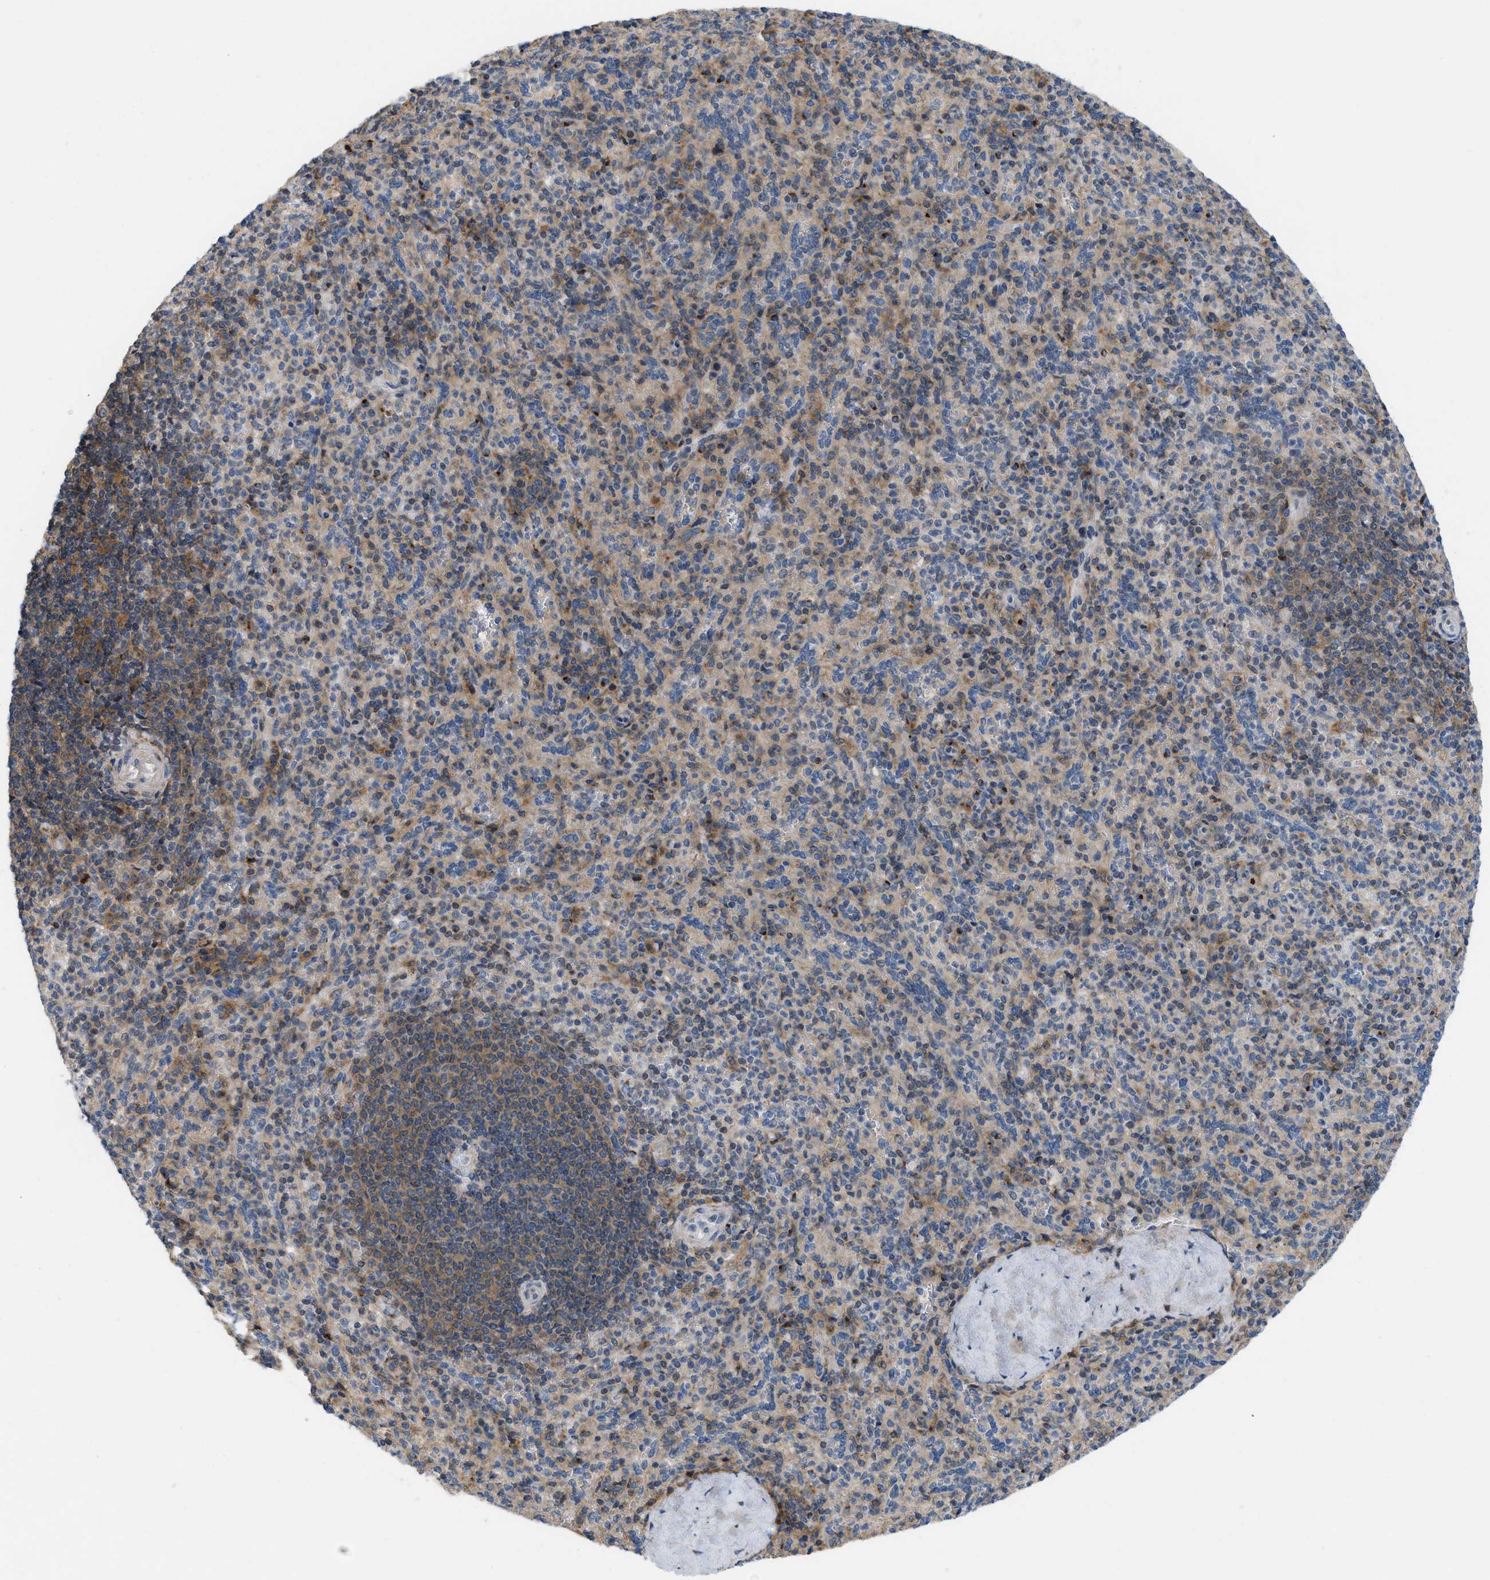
{"staining": {"intensity": "moderate", "quantity": "<25%", "location": "cytoplasmic/membranous"}, "tissue": "spleen", "cell_type": "Cells in red pulp", "image_type": "normal", "snomed": [{"axis": "morphology", "description": "Normal tissue, NOS"}, {"axis": "topography", "description": "Spleen"}], "caption": "IHC staining of normal spleen, which exhibits low levels of moderate cytoplasmic/membranous expression in approximately <25% of cells in red pulp indicating moderate cytoplasmic/membranous protein expression. The staining was performed using DAB (brown) for protein detection and nuclei were counterstained in hematoxylin (blue).", "gene": "DIPK1A", "patient": {"sex": "male", "age": 36}}